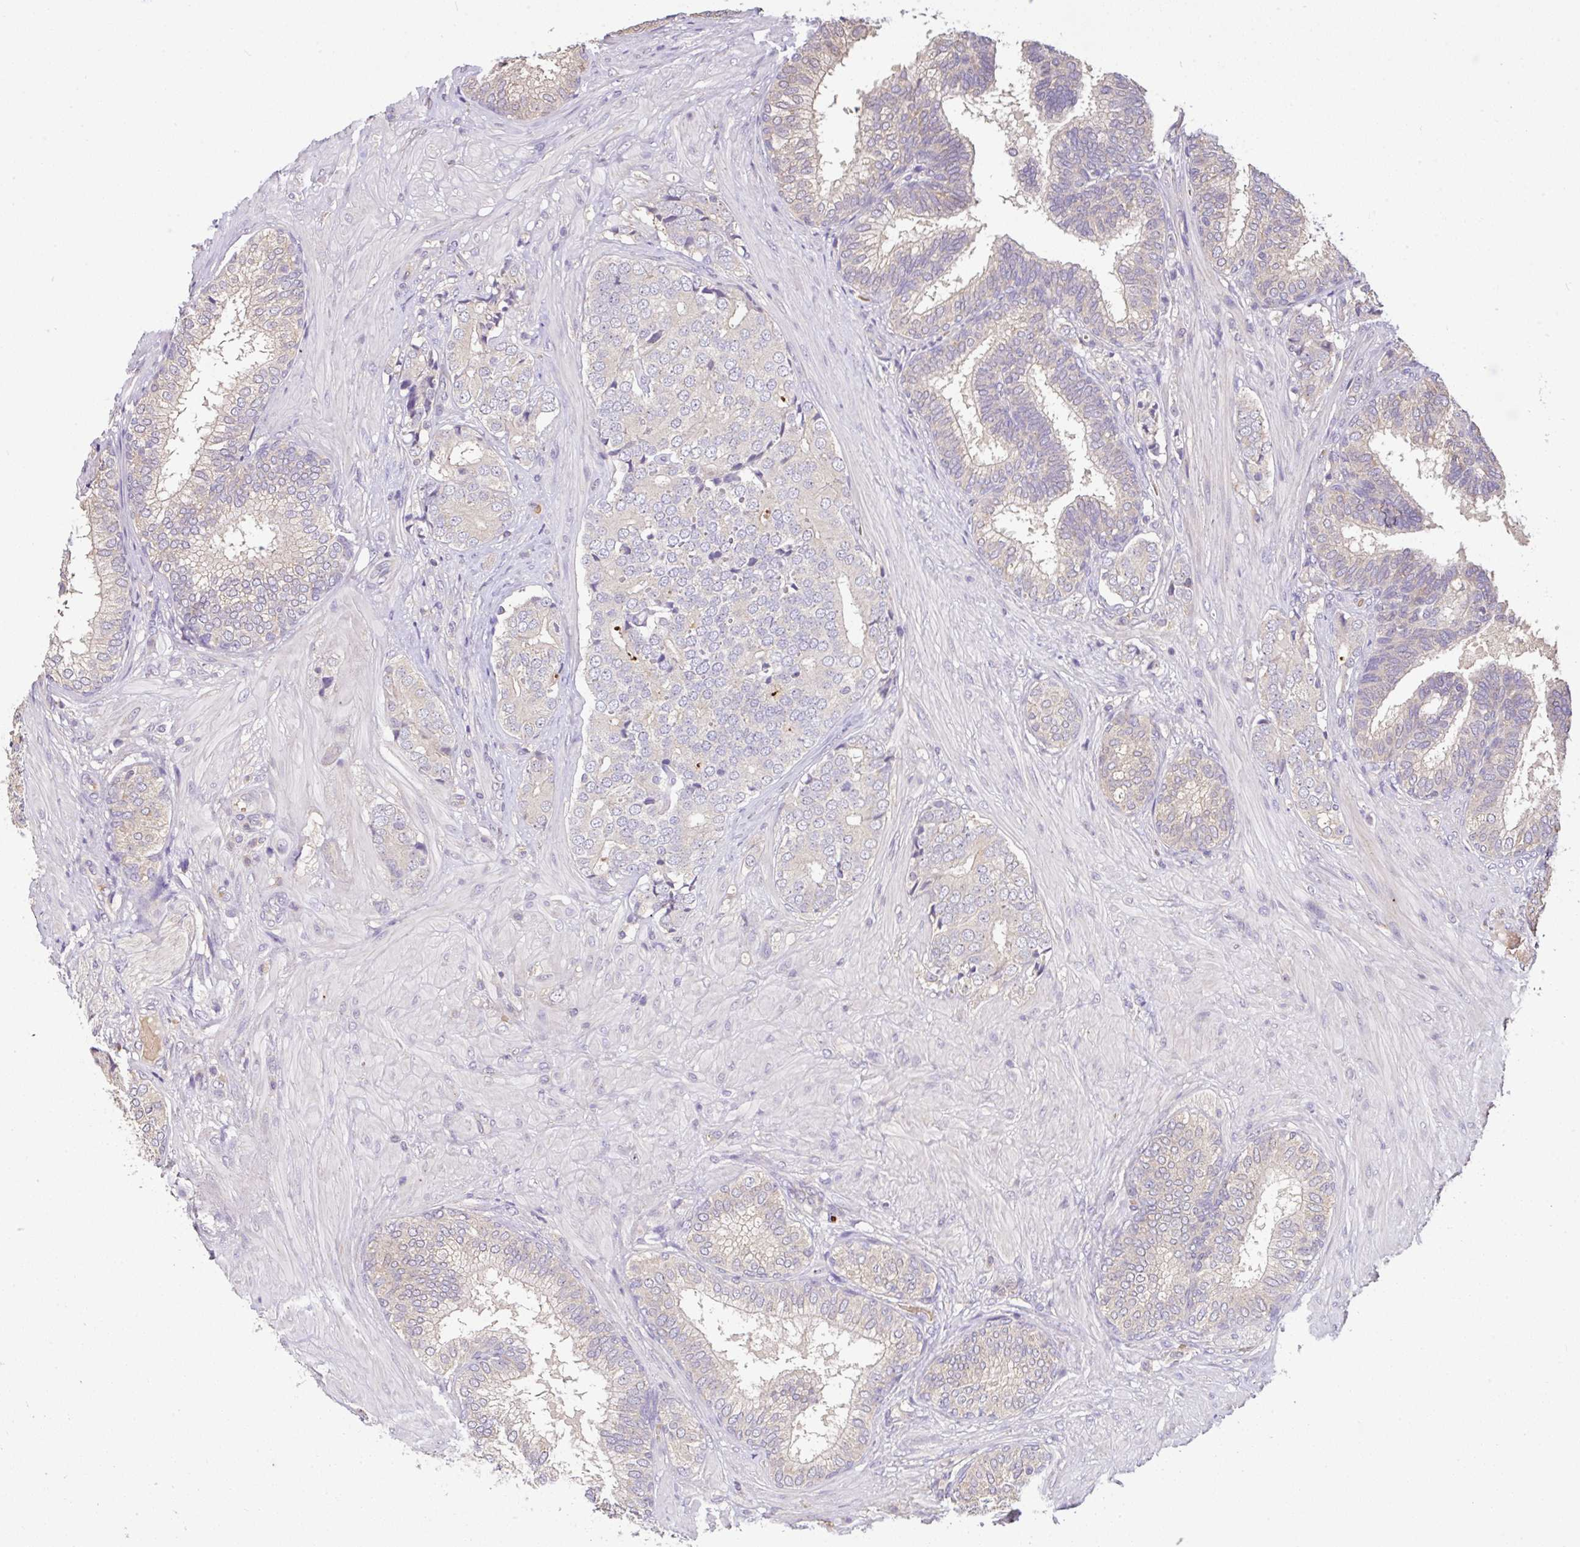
{"staining": {"intensity": "negative", "quantity": "none", "location": "none"}, "tissue": "prostate cancer", "cell_type": "Tumor cells", "image_type": "cancer", "snomed": [{"axis": "morphology", "description": "Adenocarcinoma, High grade"}, {"axis": "topography", "description": "Prostate"}], "caption": "This is a histopathology image of IHC staining of prostate cancer, which shows no positivity in tumor cells.", "gene": "C1QTNF9B", "patient": {"sex": "male", "age": 62}}